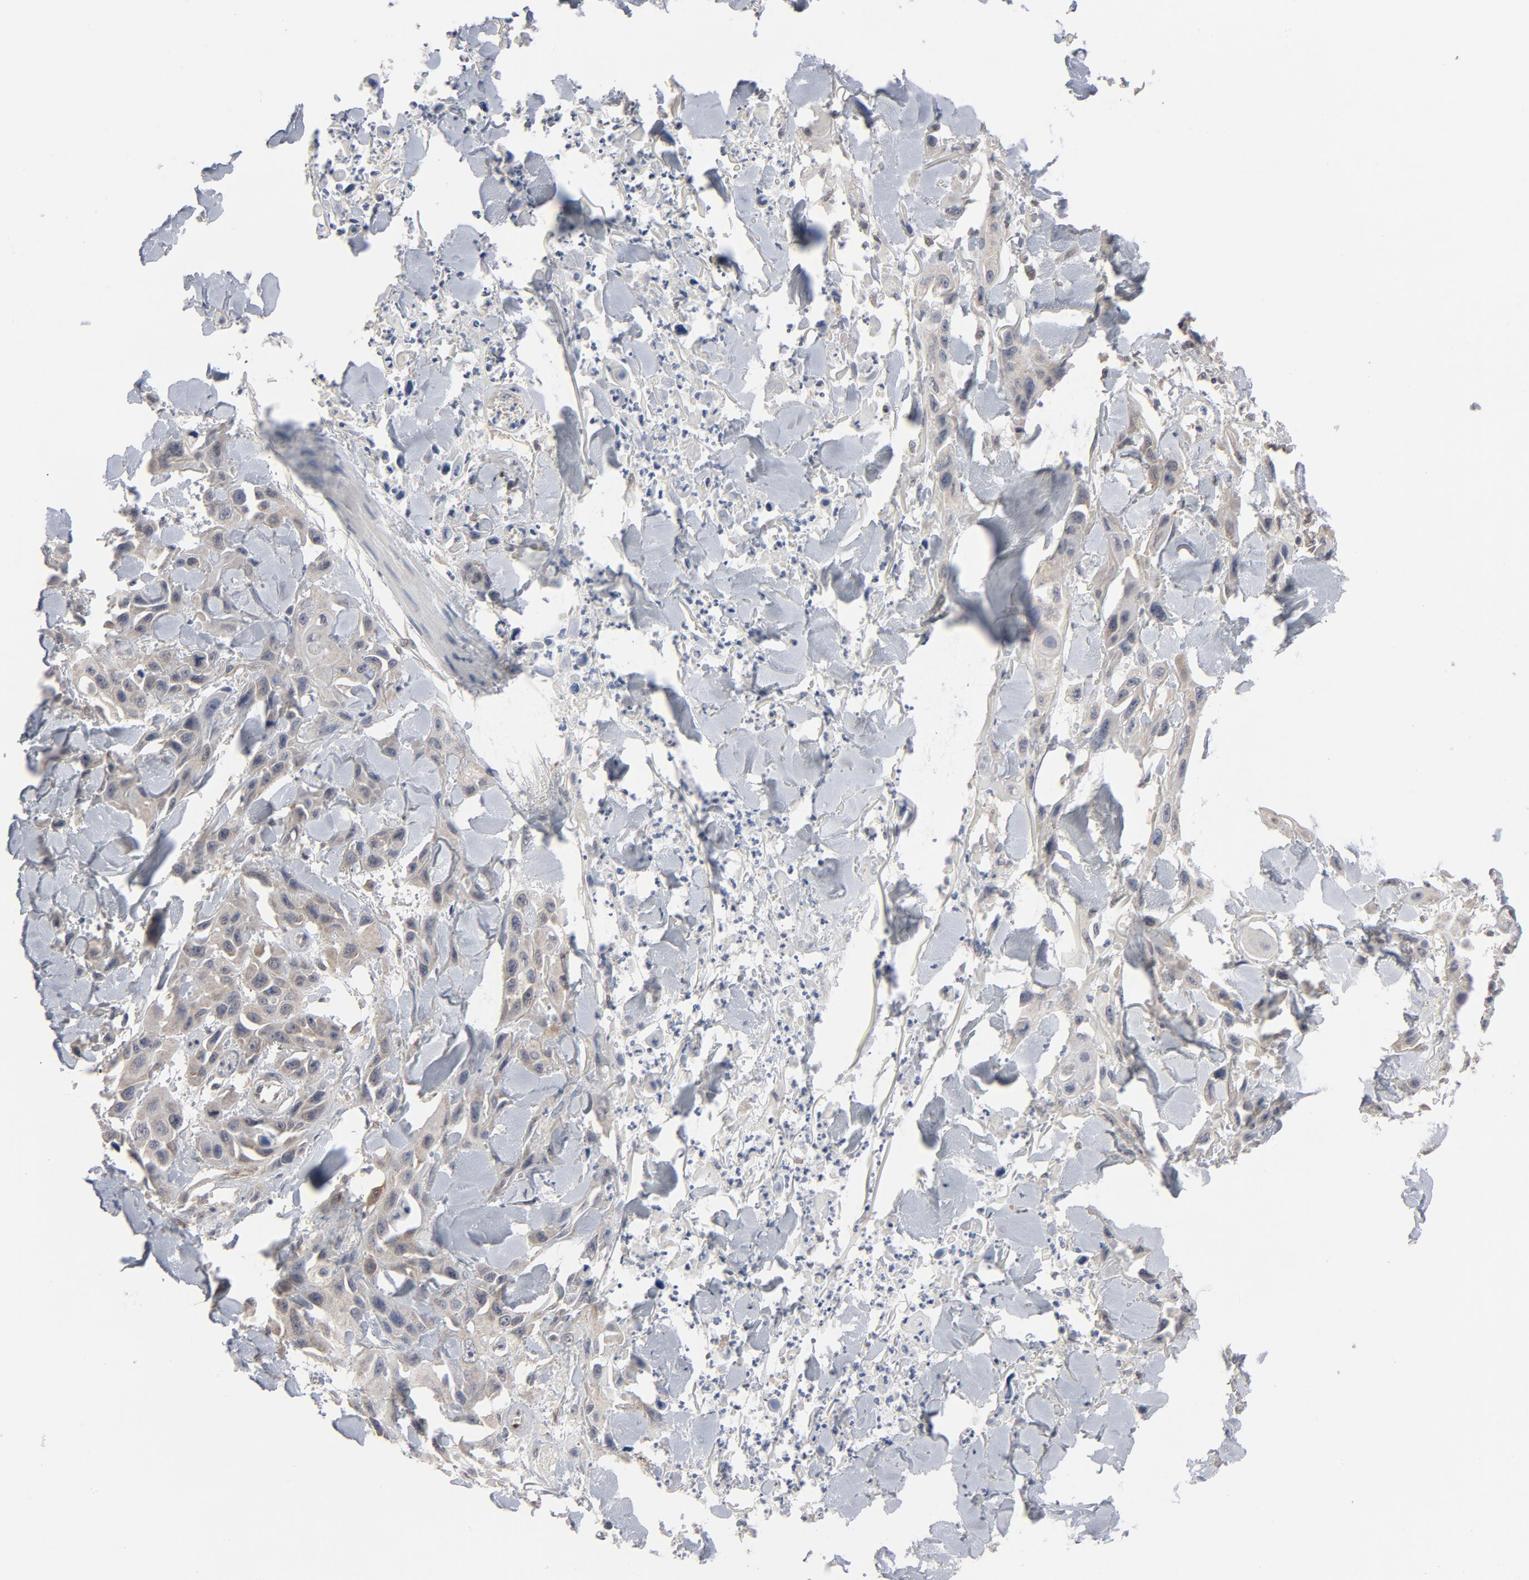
{"staining": {"intensity": "weak", "quantity": ">75%", "location": "cytoplasmic/membranous"}, "tissue": "skin cancer", "cell_type": "Tumor cells", "image_type": "cancer", "snomed": [{"axis": "morphology", "description": "Squamous cell carcinoma, NOS"}, {"axis": "topography", "description": "Skin"}, {"axis": "topography", "description": "Anal"}], "caption": "Human skin cancer (squamous cell carcinoma) stained with a protein marker displays weak staining in tumor cells.", "gene": "PRDX1", "patient": {"sex": "female", "age": 55}}